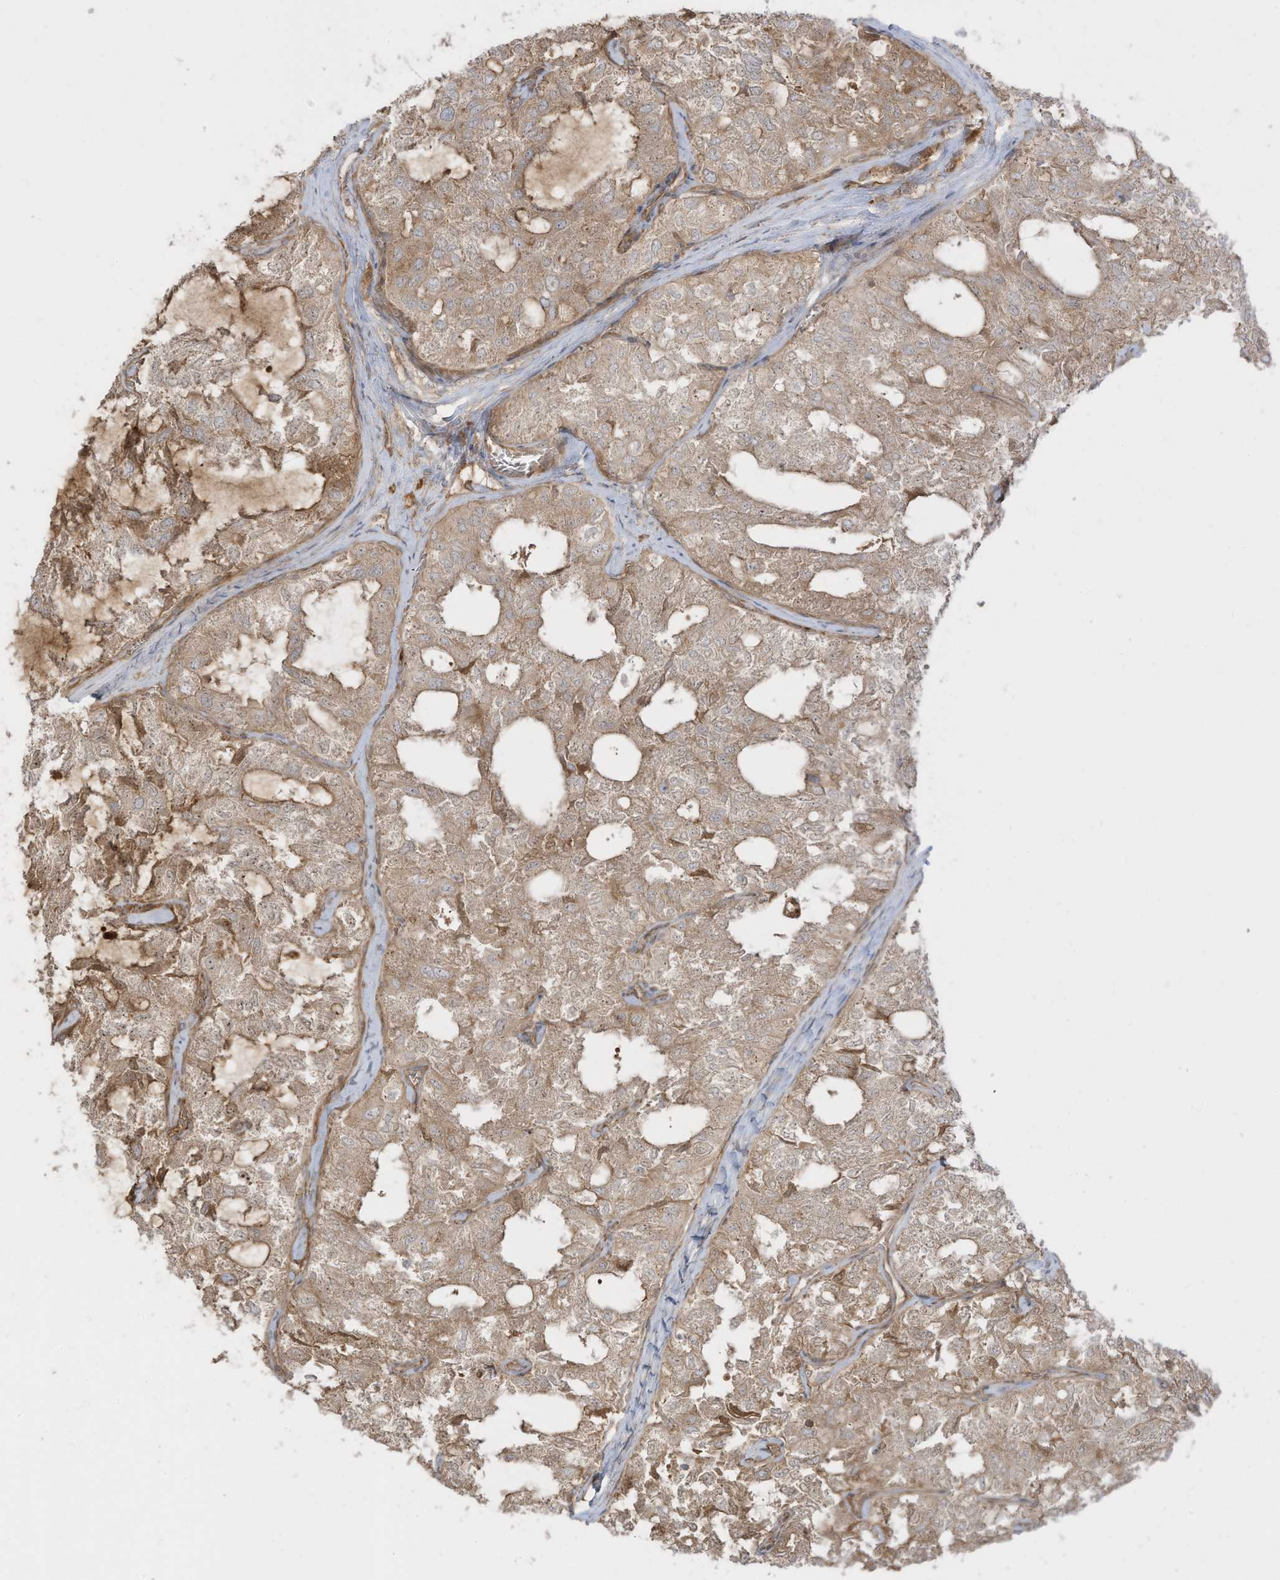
{"staining": {"intensity": "moderate", "quantity": ">75%", "location": "cytoplasmic/membranous"}, "tissue": "thyroid cancer", "cell_type": "Tumor cells", "image_type": "cancer", "snomed": [{"axis": "morphology", "description": "Follicular adenoma carcinoma, NOS"}, {"axis": "topography", "description": "Thyroid gland"}], "caption": "There is medium levels of moderate cytoplasmic/membranous expression in tumor cells of thyroid cancer (follicular adenoma carcinoma), as demonstrated by immunohistochemical staining (brown color).", "gene": "ENTR1", "patient": {"sex": "male", "age": 75}}